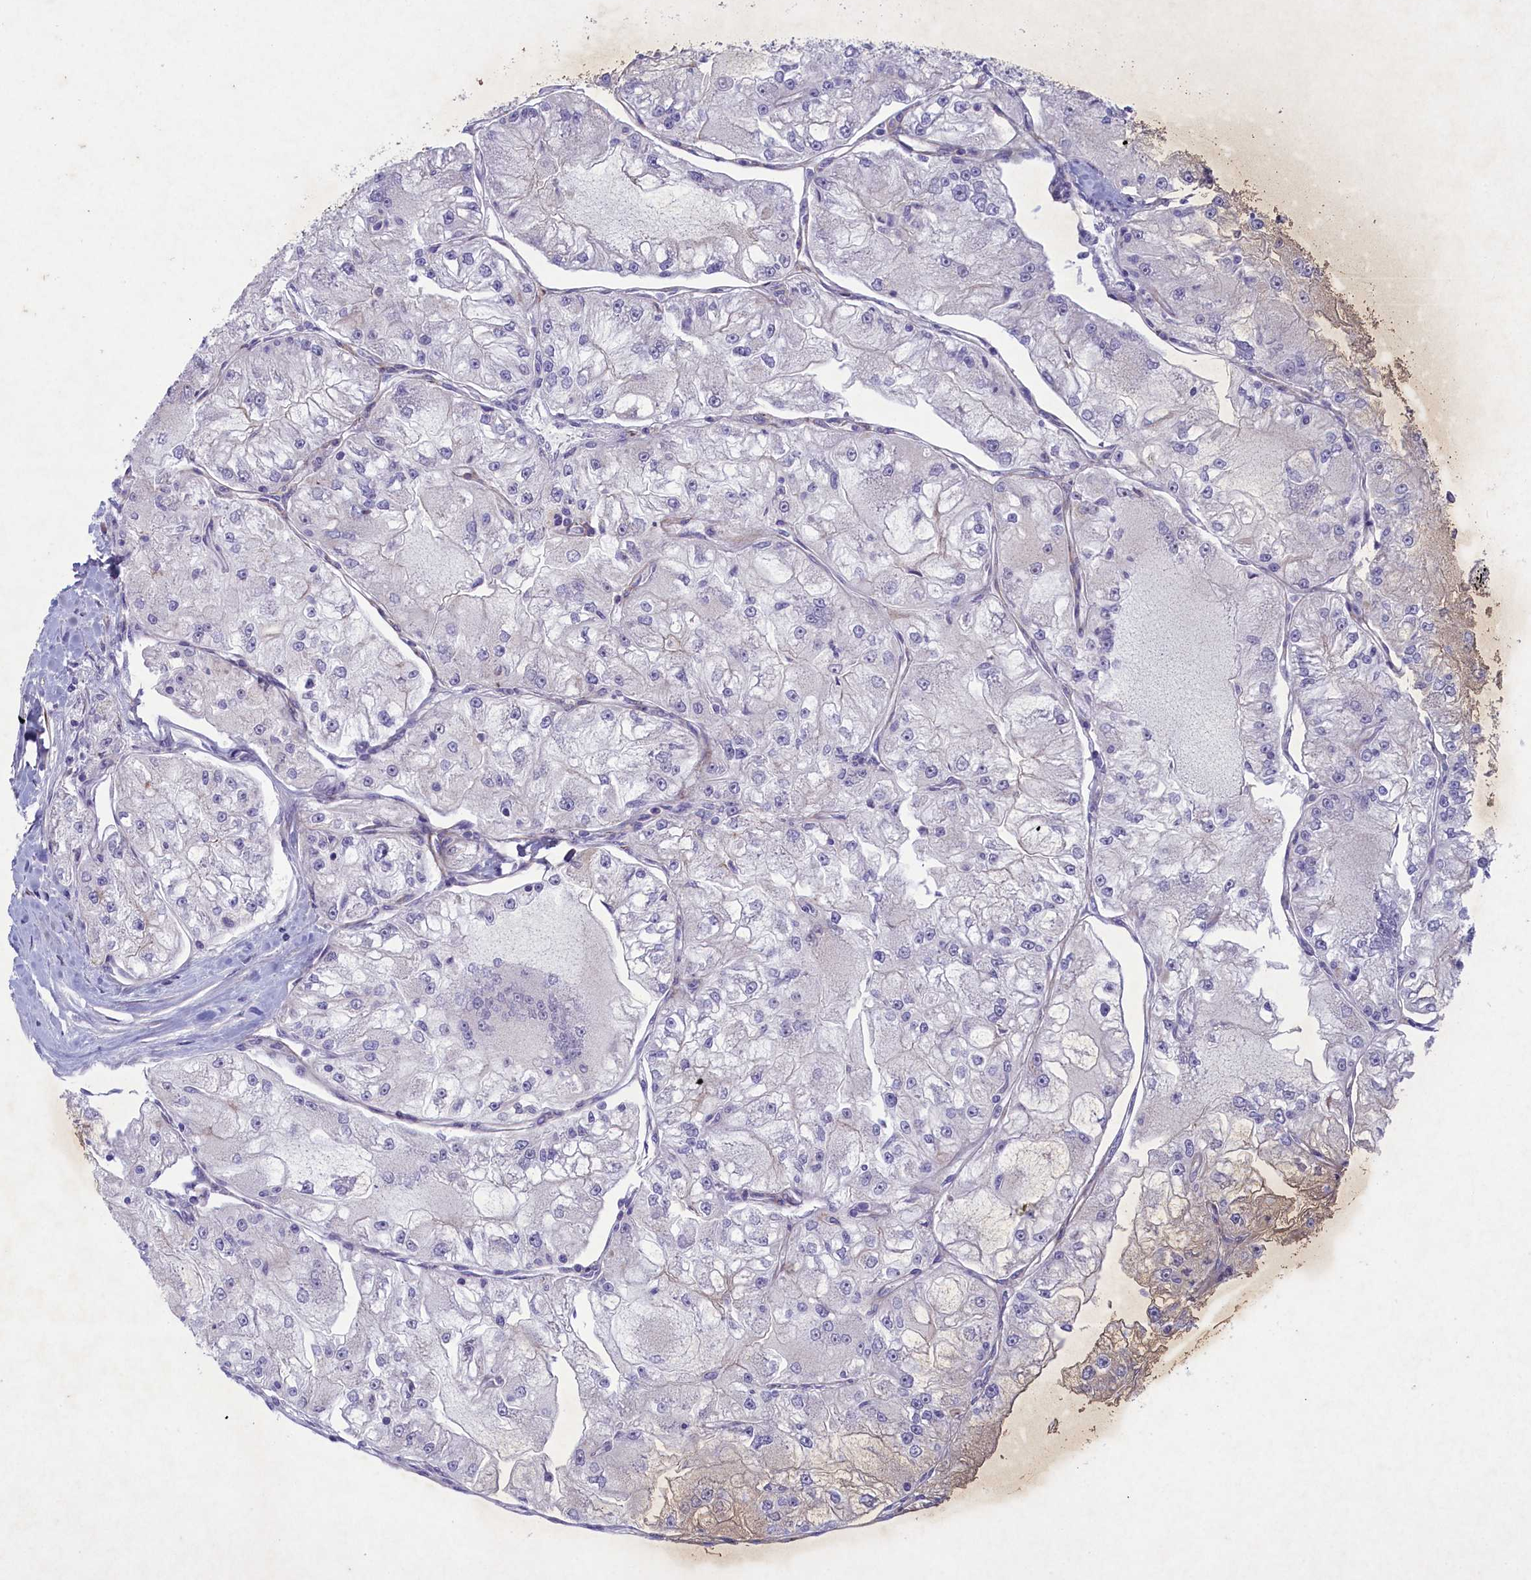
{"staining": {"intensity": "negative", "quantity": "none", "location": "none"}, "tissue": "renal cancer", "cell_type": "Tumor cells", "image_type": "cancer", "snomed": [{"axis": "morphology", "description": "Adenocarcinoma, NOS"}, {"axis": "topography", "description": "Kidney"}], "caption": "This is an immunohistochemistry (IHC) image of renal cancer (adenocarcinoma). There is no positivity in tumor cells.", "gene": "PLEKHG6", "patient": {"sex": "female", "age": 72}}